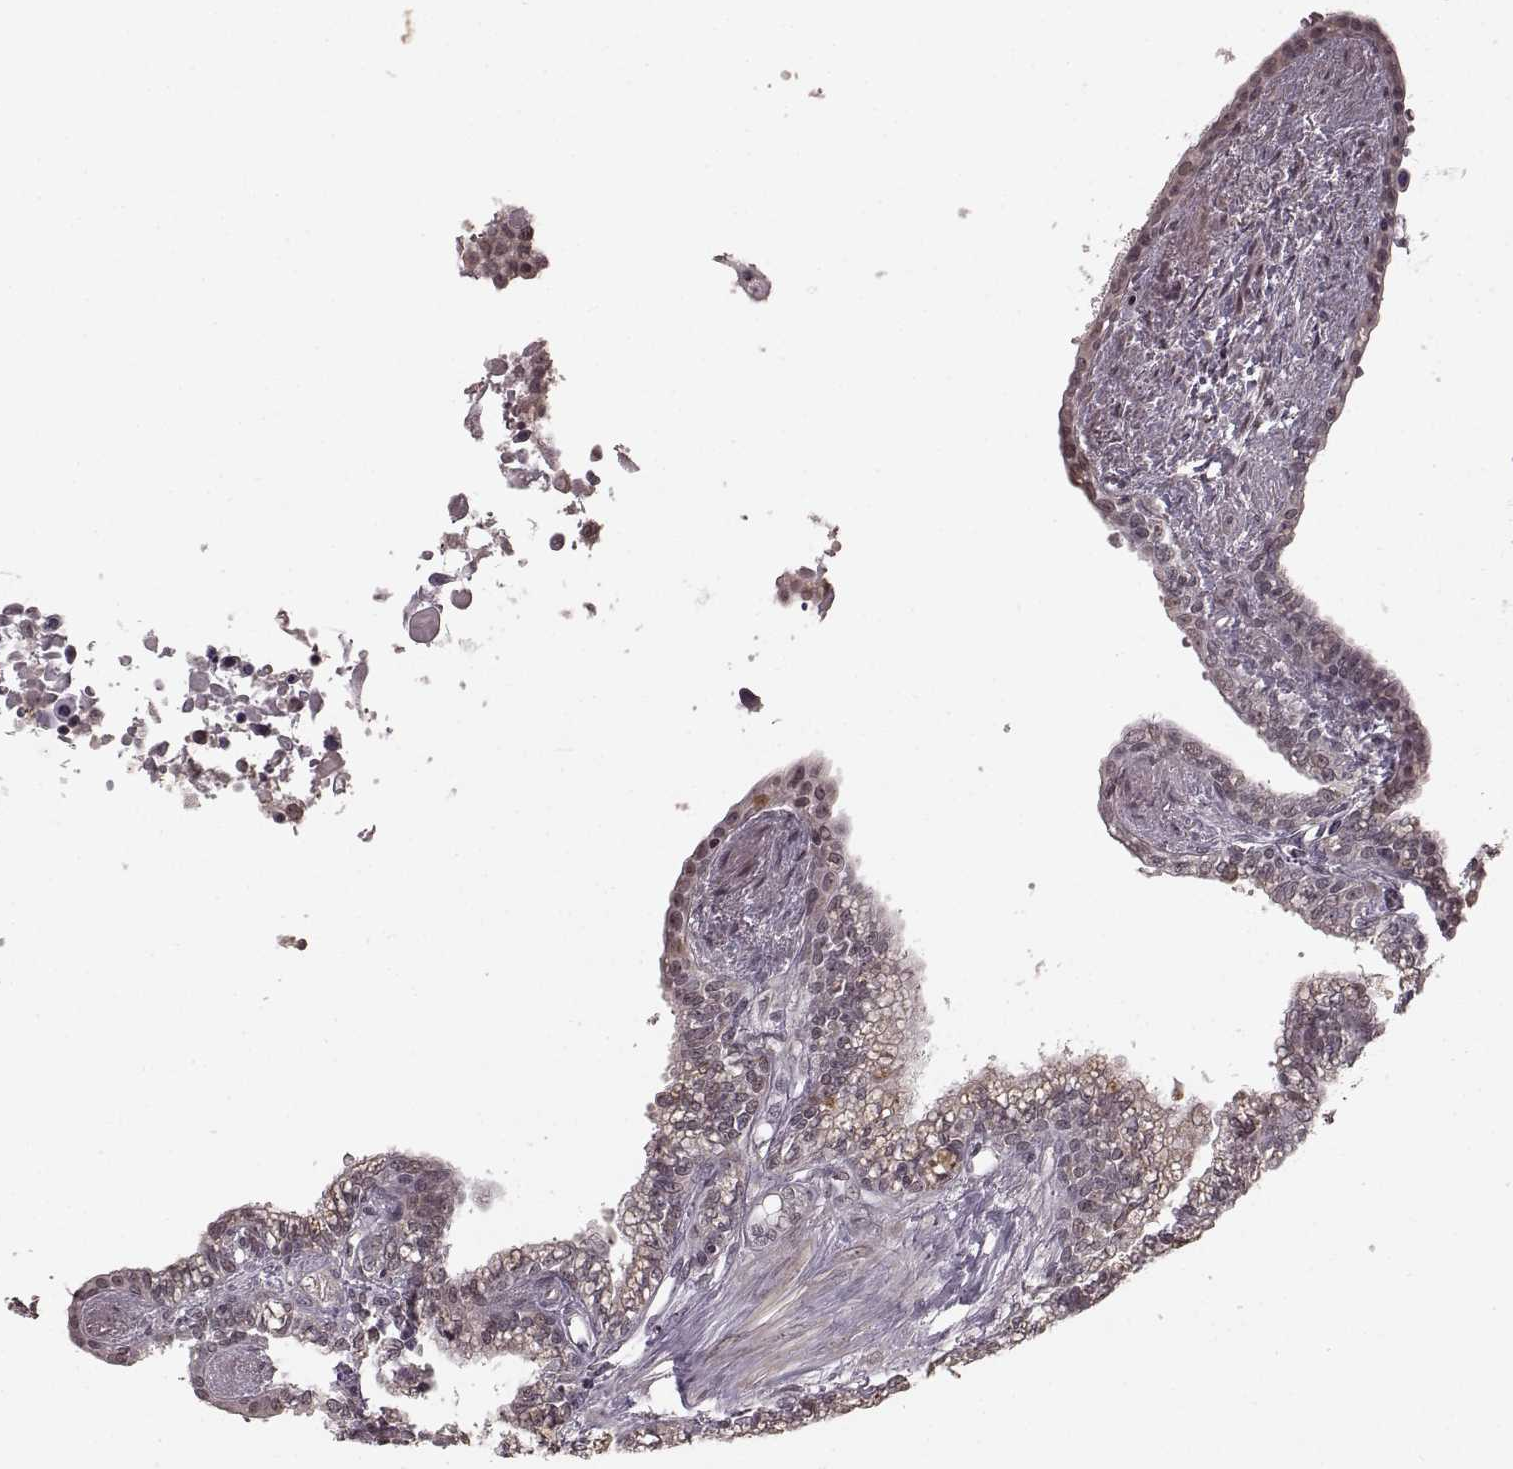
{"staining": {"intensity": "negative", "quantity": "none", "location": "none"}, "tissue": "seminal vesicle", "cell_type": "Glandular cells", "image_type": "normal", "snomed": [{"axis": "morphology", "description": "Normal tissue, NOS"}, {"axis": "morphology", "description": "Urothelial carcinoma, NOS"}, {"axis": "topography", "description": "Urinary bladder"}, {"axis": "topography", "description": "Seminal veicle"}], "caption": "High magnification brightfield microscopy of unremarkable seminal vesicle stained with DAB (brown) and counterstained with hematoxylin (blue): glandular cells show no significant staining.", "gene": "PLCB4", "patient": {"sex": "male", "age": 76}}